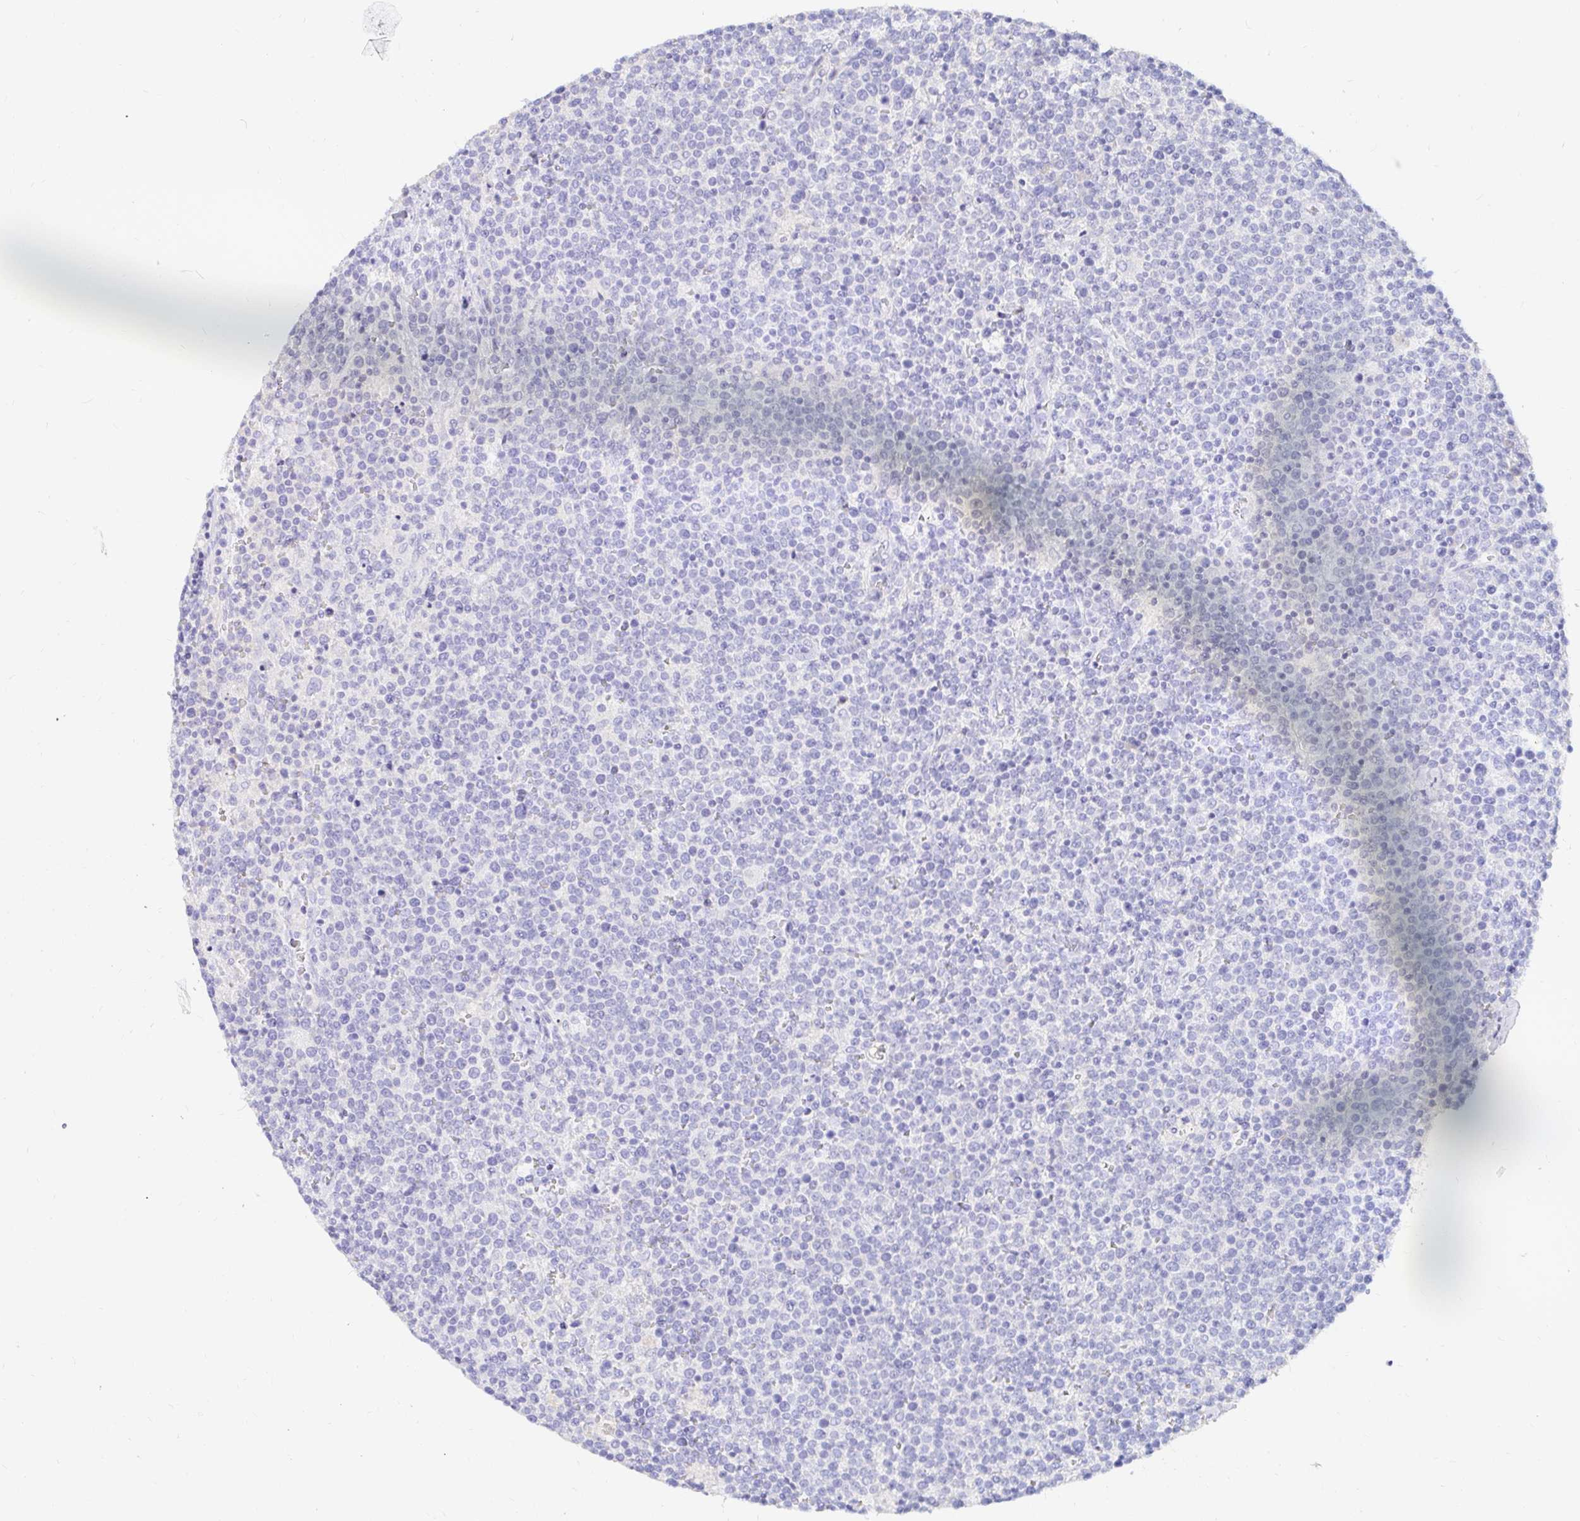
{"staining": {"intensity": "negative", "quantity": "none", "location": "none"}, "tissue": "lymphoma", "cell_type": "Tumor cells", "image_type": "cancer", "snomed": [{"axis": "morphology", "description": "Malignant lymphoma, non-Hodgkin's type, High grade"}, {"axis": "topography", "description": "Lymph node"}], "caption": "Human malignant lymphoma, non-Hodgkin's type (high-grade) stained for a protein using immunohistochemistry exhibits no staining in tumor cells.", "gene": "NR2E1", "patient": {"sex": "male", "age": 61}}